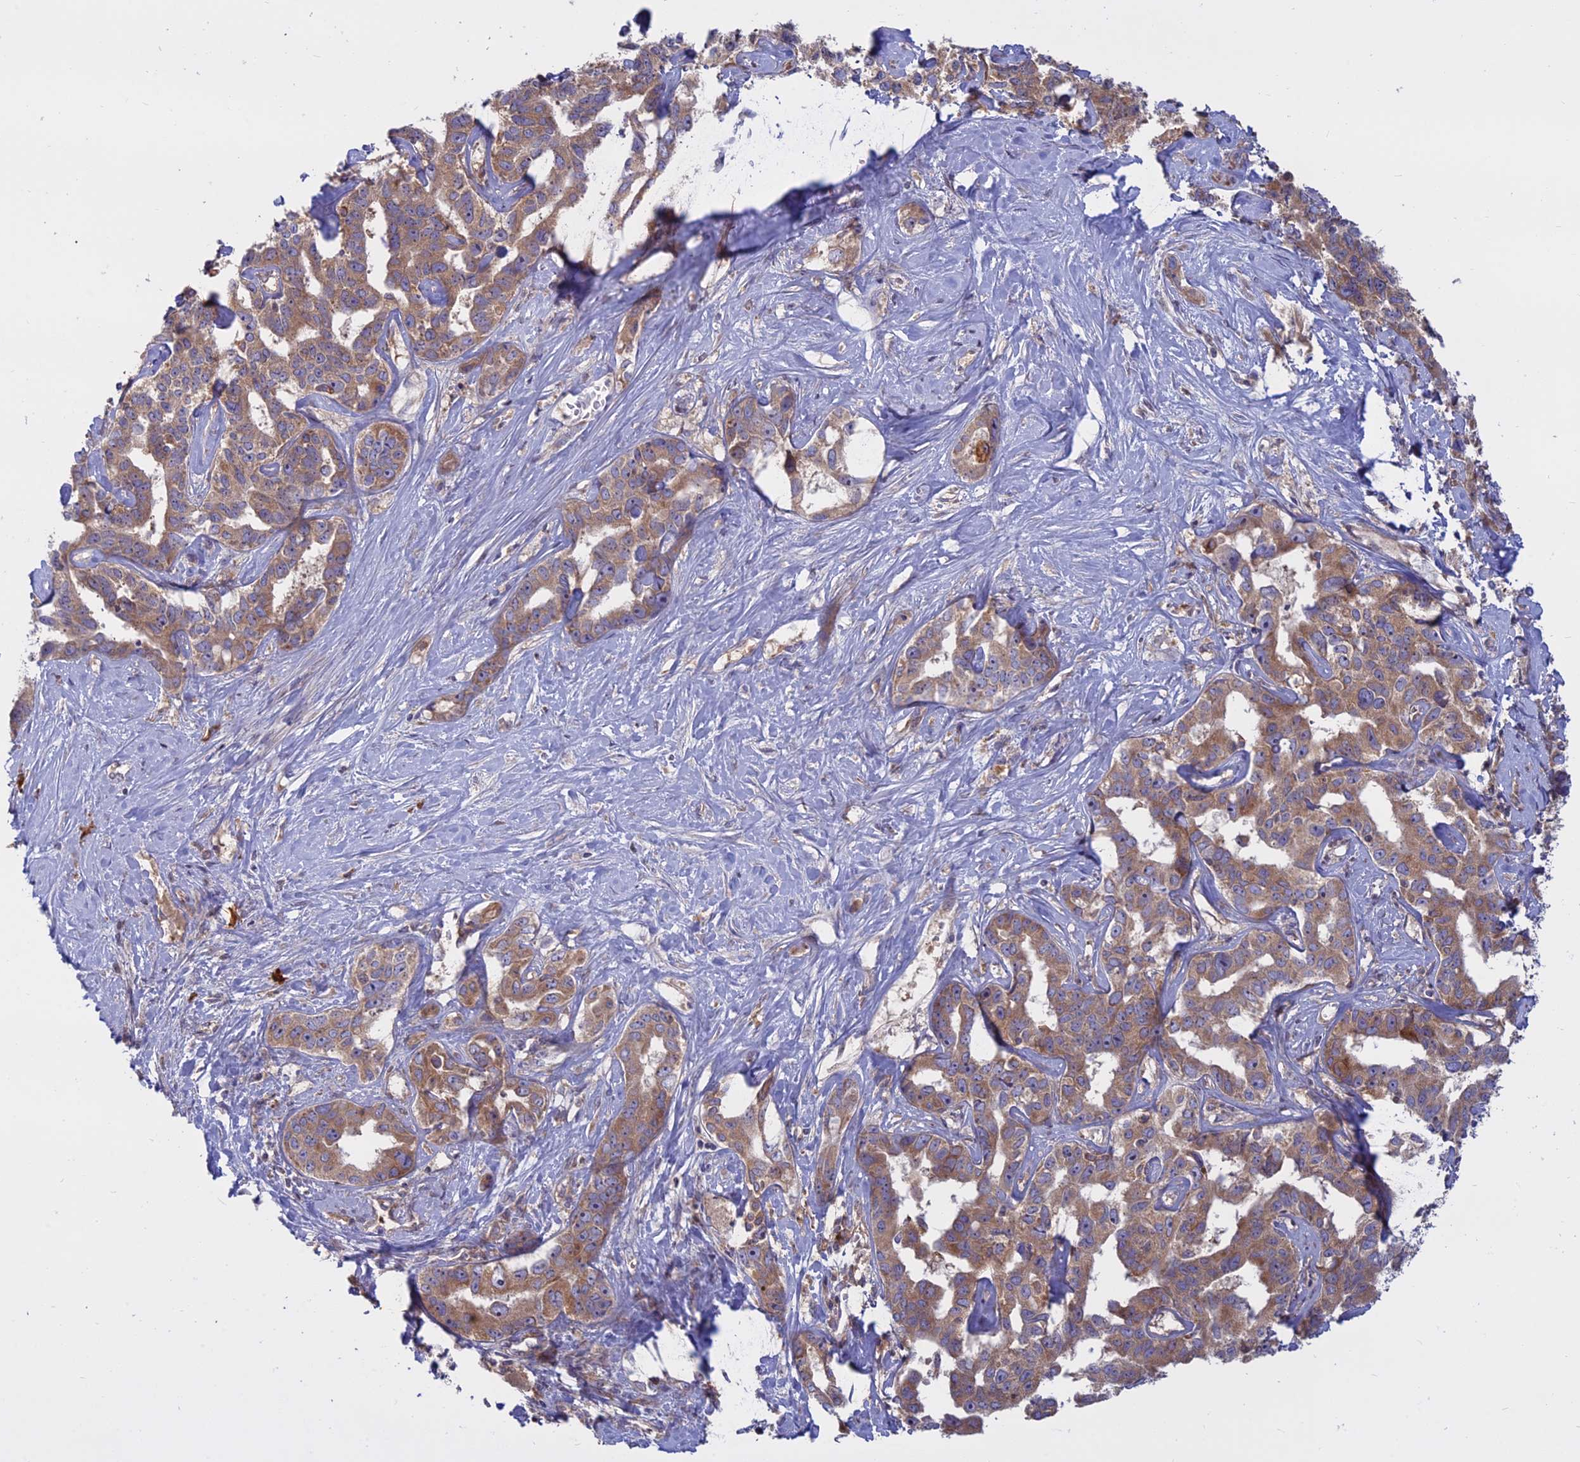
{"staining": {"intensity": "moderate", "quantity": ">75%", "location": "cytoplasmic/membranous"}, "tissue": "liver cancer", "cell_type": "Tumor cells", "image_type": "cancer", "snomed": [{"axis": "morphology", "description": "Cholangiocarcinoma"}, {"axis": "topography", "description": "Liver"}], "caption": "IHC of liver cancer displays medium levels of moderate cytoplasmic/membranous staining in about >75% of tumor cells. Immunohistochemistry stains the protein in brown and the nuclei are stained blue.", "gene": "TMEM208", "patient": {"sex": "male", "age": 59}}